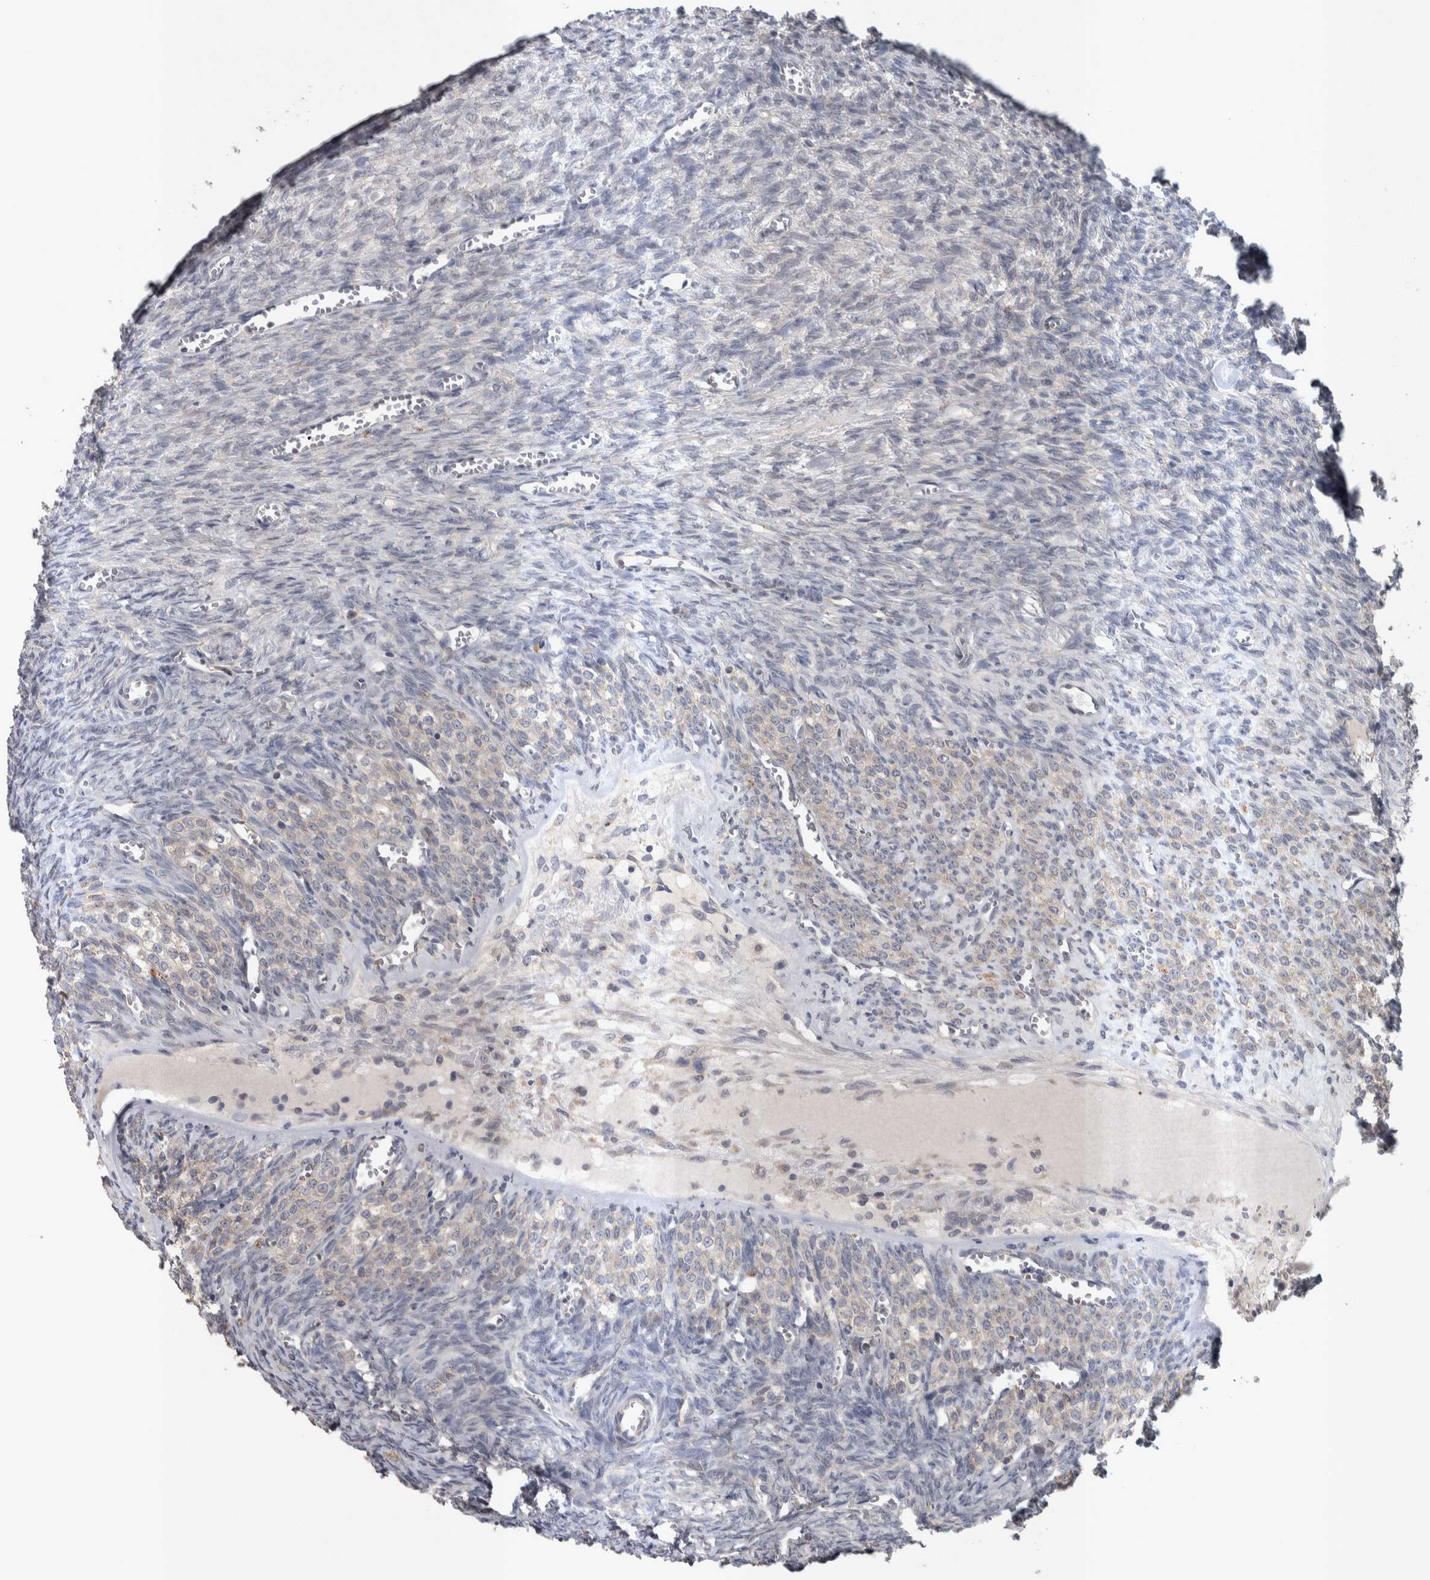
{"staining": {"intensity": "weak", "quantity": ">75%", "location": "cytoplasmic/membranous"}, "tissue": "ovary", "cell_type": "Follicle cells", "image_type": "normal", "snomed": [{"axis": "morphology", "description": "Normal tissue, NOS"}, {"axis": "topography", "description": "Ovary"}], "caption": "Protein expression analysis of normal human ovary reveals weak cytoplasmic/membranous expression in approximately >75% of follicle cells.", "gene": "SRP68", "patient": {"sex": "female", "age": 27}}